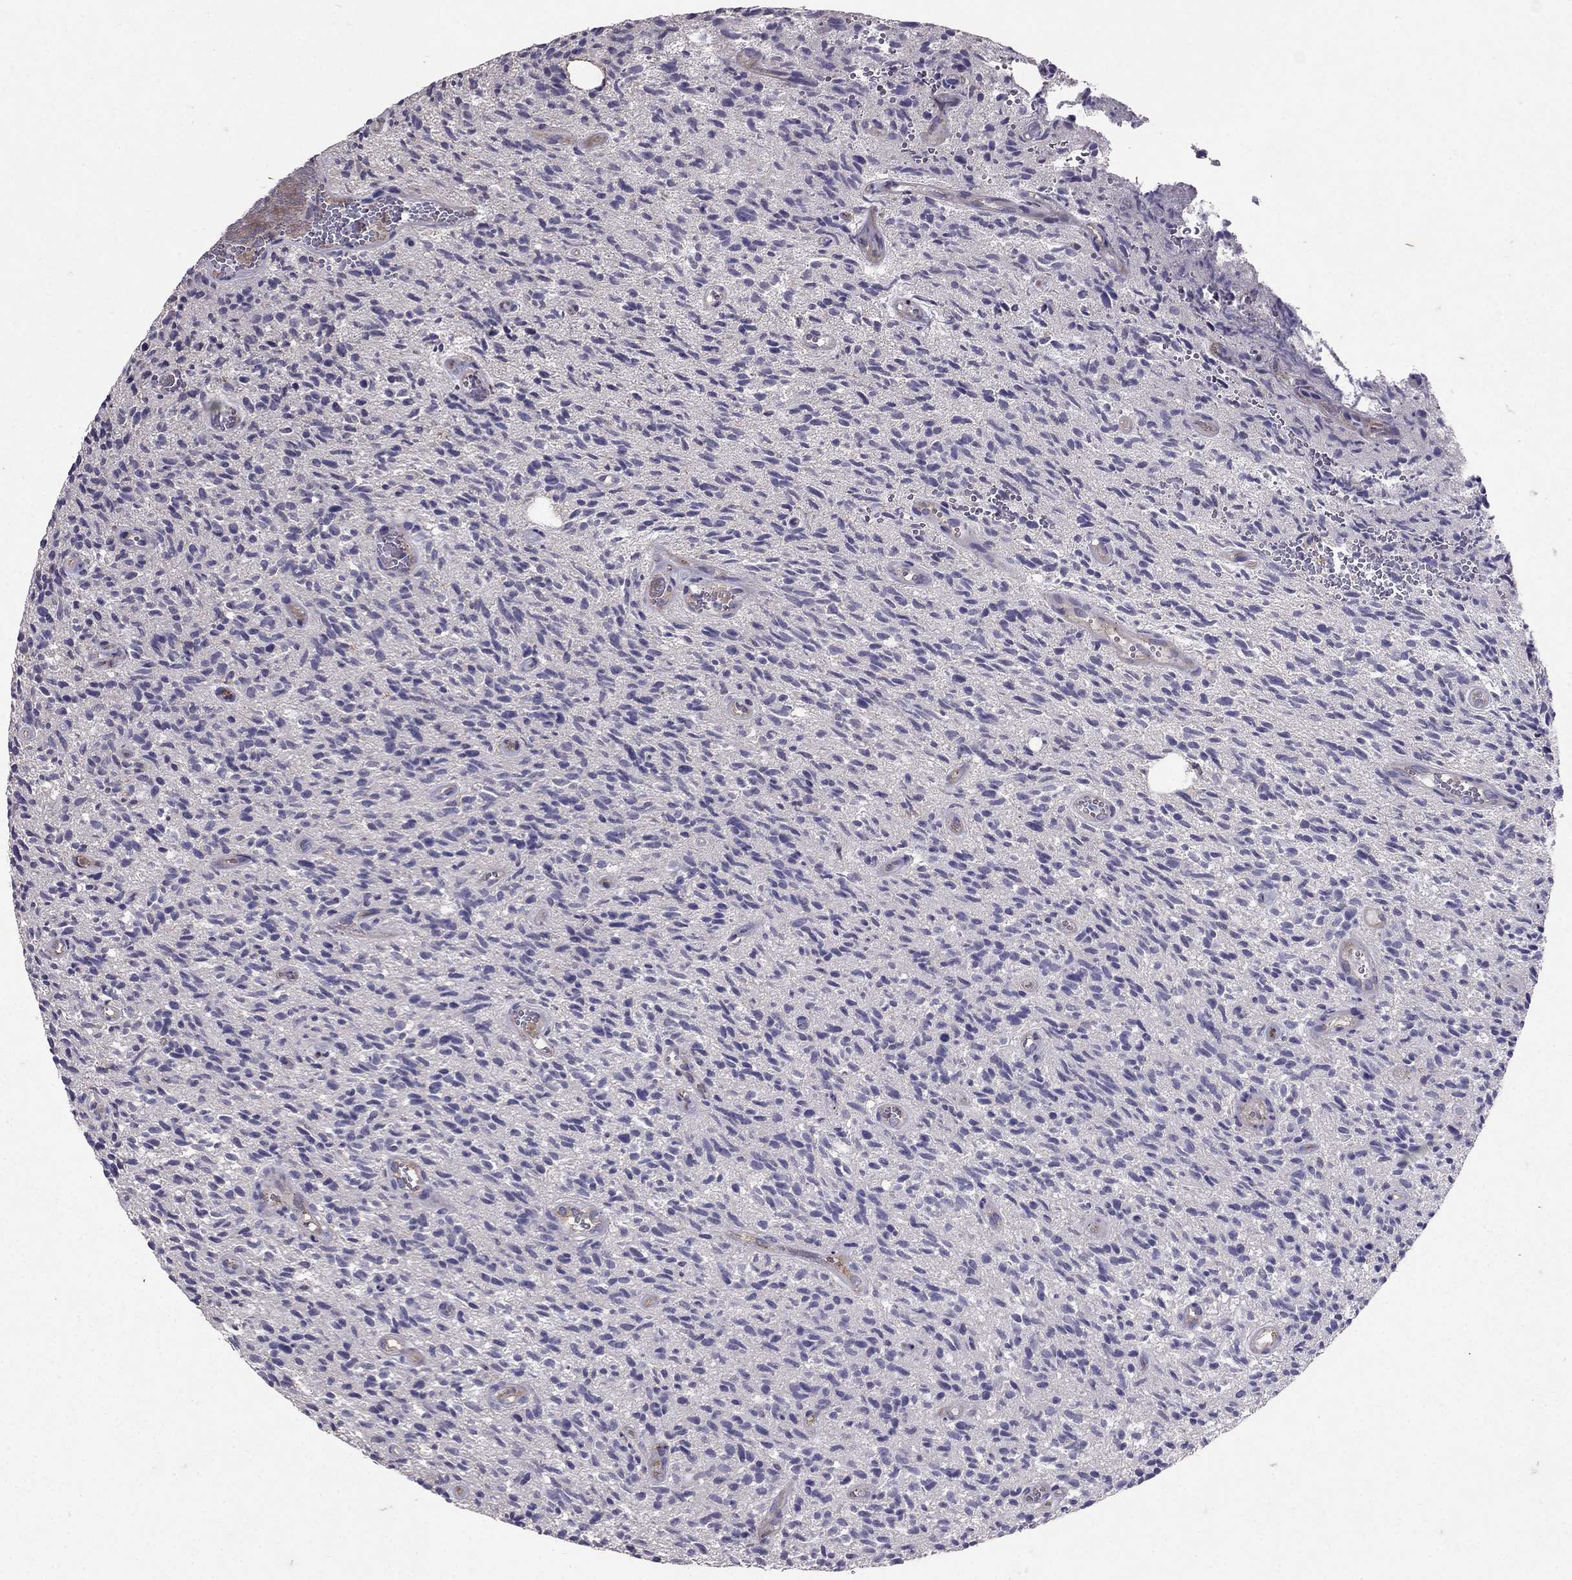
{"staining": {"intensity": "negative", "quantity": "none", "location": "none"}, "tissue": "glioma", "cell_type": "Tumor cells", "image_type": "cancer", "snomed": [{"axis": "morphology", "description": "Glioma, malignant, High grade"}, {"axis": "topography", "description": "Brain"}], "caption": "Tumor cells are negative for protein expression in human malignant glioma (high-grade). The staining is performed using DAB brown chromogen with nuclei counter-stained in using hematoxylin.", "gene": "RASIP1", "patient": {"sex": "male", "age": 64}}